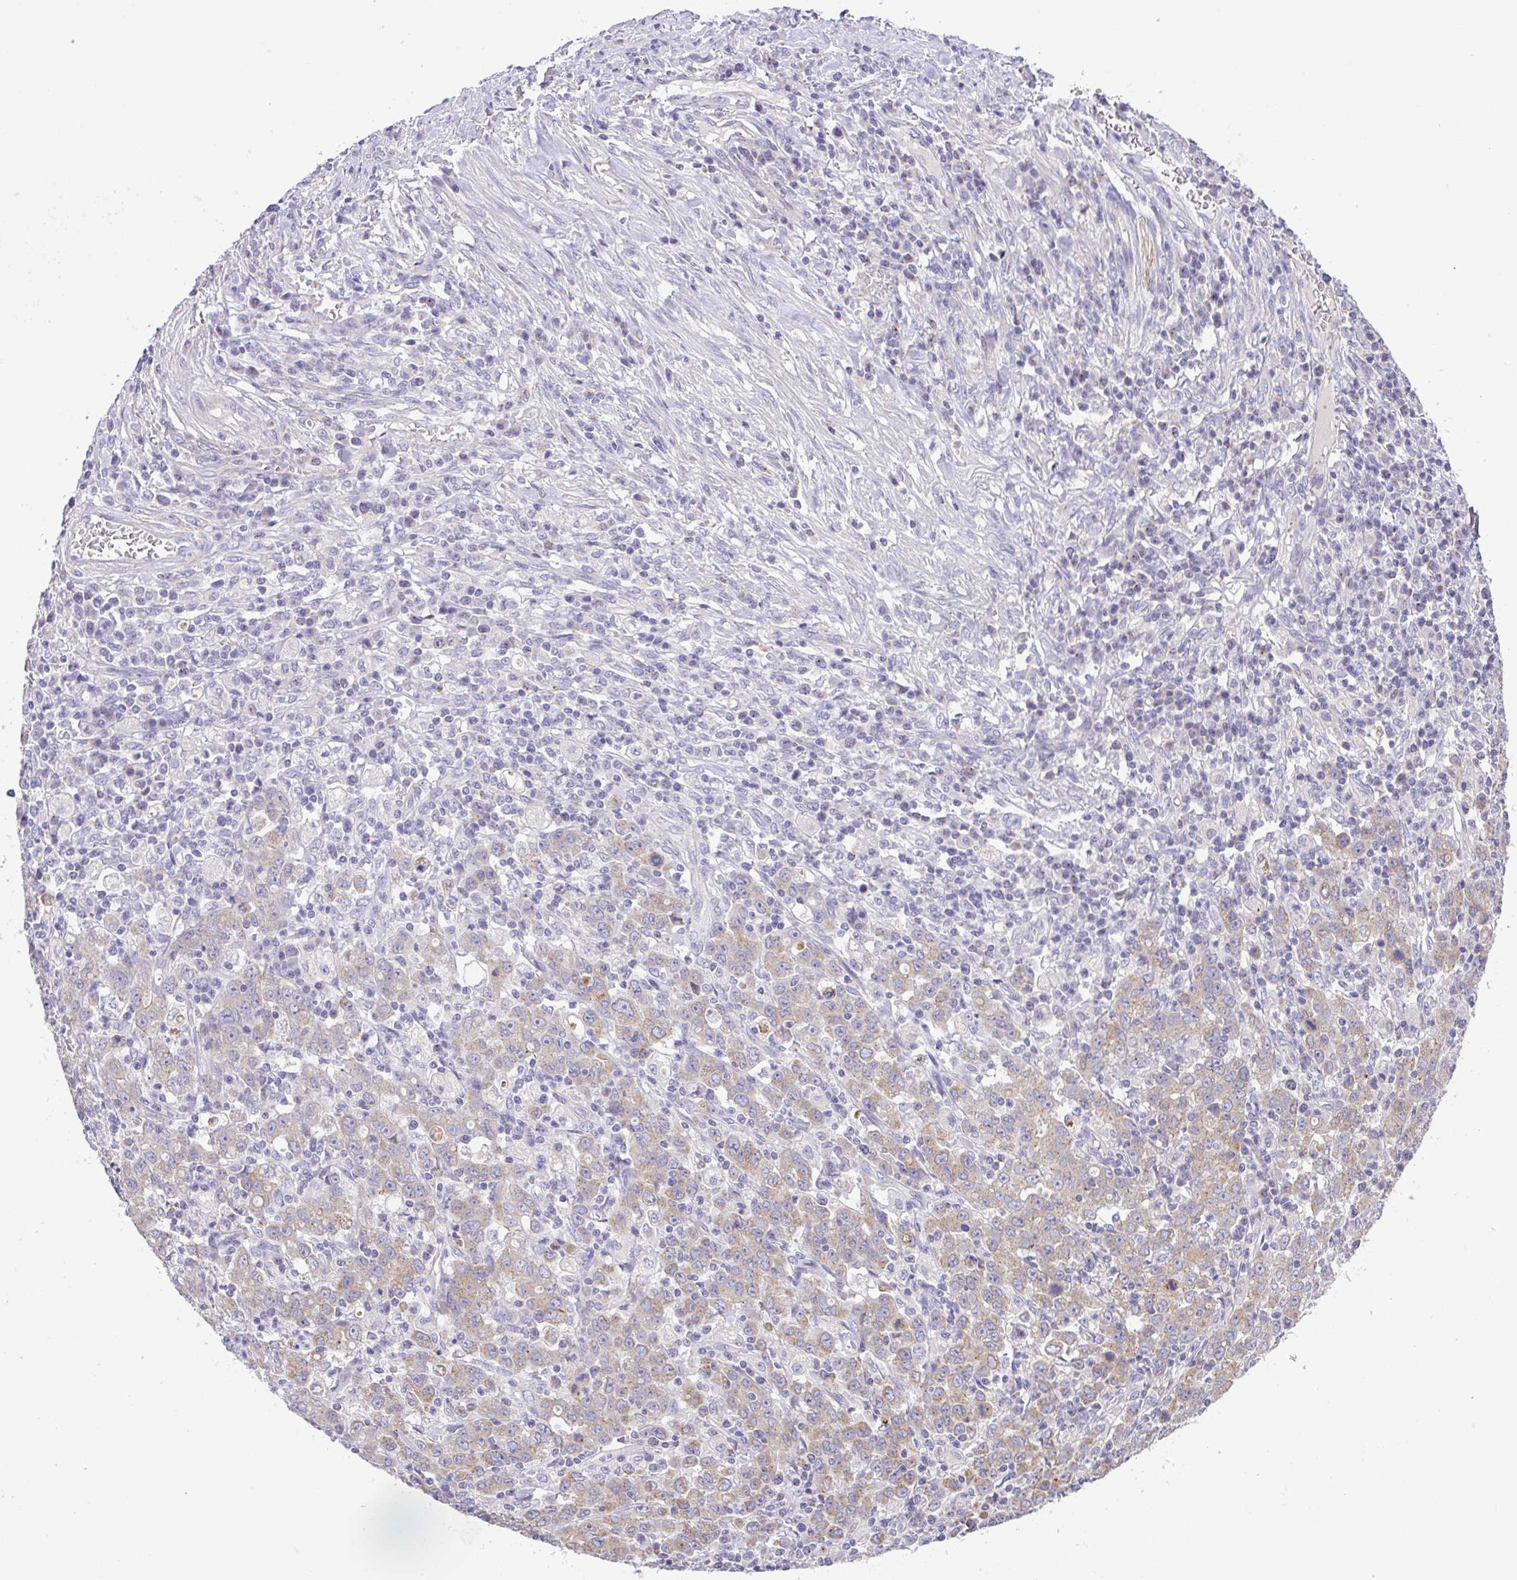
{"staining": {"intensity": "weak", "quantity": ">75%", "location": "cytoplasmic/membranous"}, "tissue": "stomach cancer", "cell_type": "Tumor cells", "image_type": "cancer", "snomed": [{"axis": "morphology", "description": "Adenocarcinoma, NOS"}, {"axis": "topography", "description": "Stomach, upper"}], "caption": "Immunohistochemical staining of human stomach cancer shows weak cytoplasmic/membranous protein staining in approximately >75% of tumor cells.", "gene": "SLC13A1", "patient": {"sex": "male", "age": 69}}